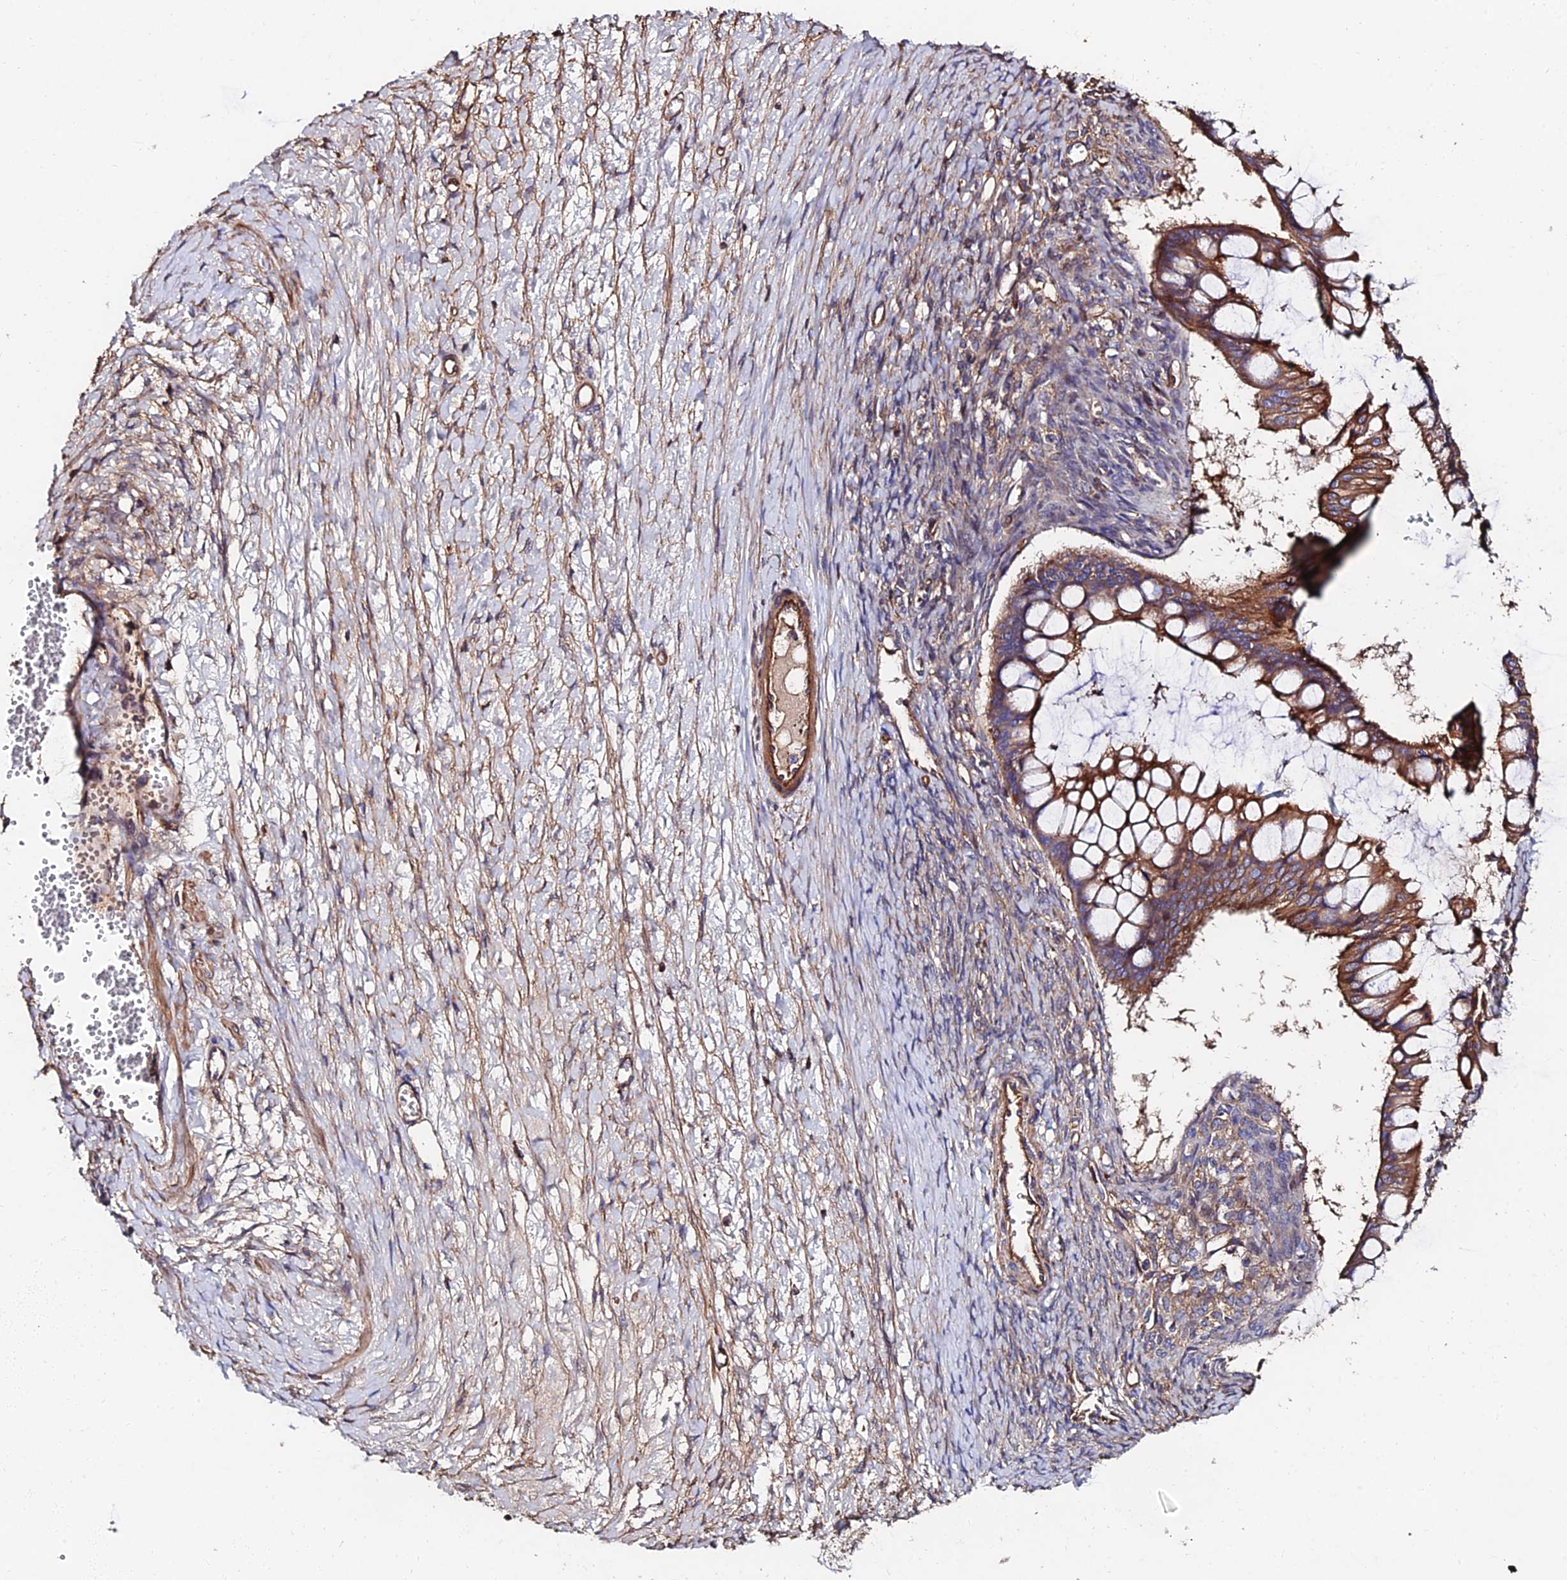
{"staining": {"intensity": "moderate", "quantity": ">75%", "location": "cytoplasmic/membranous"}, "tissue": "ovarian cancer", "cell_type": "Tumor cells", "image_type": "cancer", "snomed": [{"axis": "morphology", "description": "Cystadenocarcinoma, mucinous, NOS"}, {"axis": "topography", "description": "Ovary"}], "caption": "An image of mucinous cystadenocarcinoma (ovarian) stained for a protein displays moderate cytoplasmic/membranous brown staining in tumor cells.", "gene": "EXT1", "patient": {"sex": "female", "age": 73}}